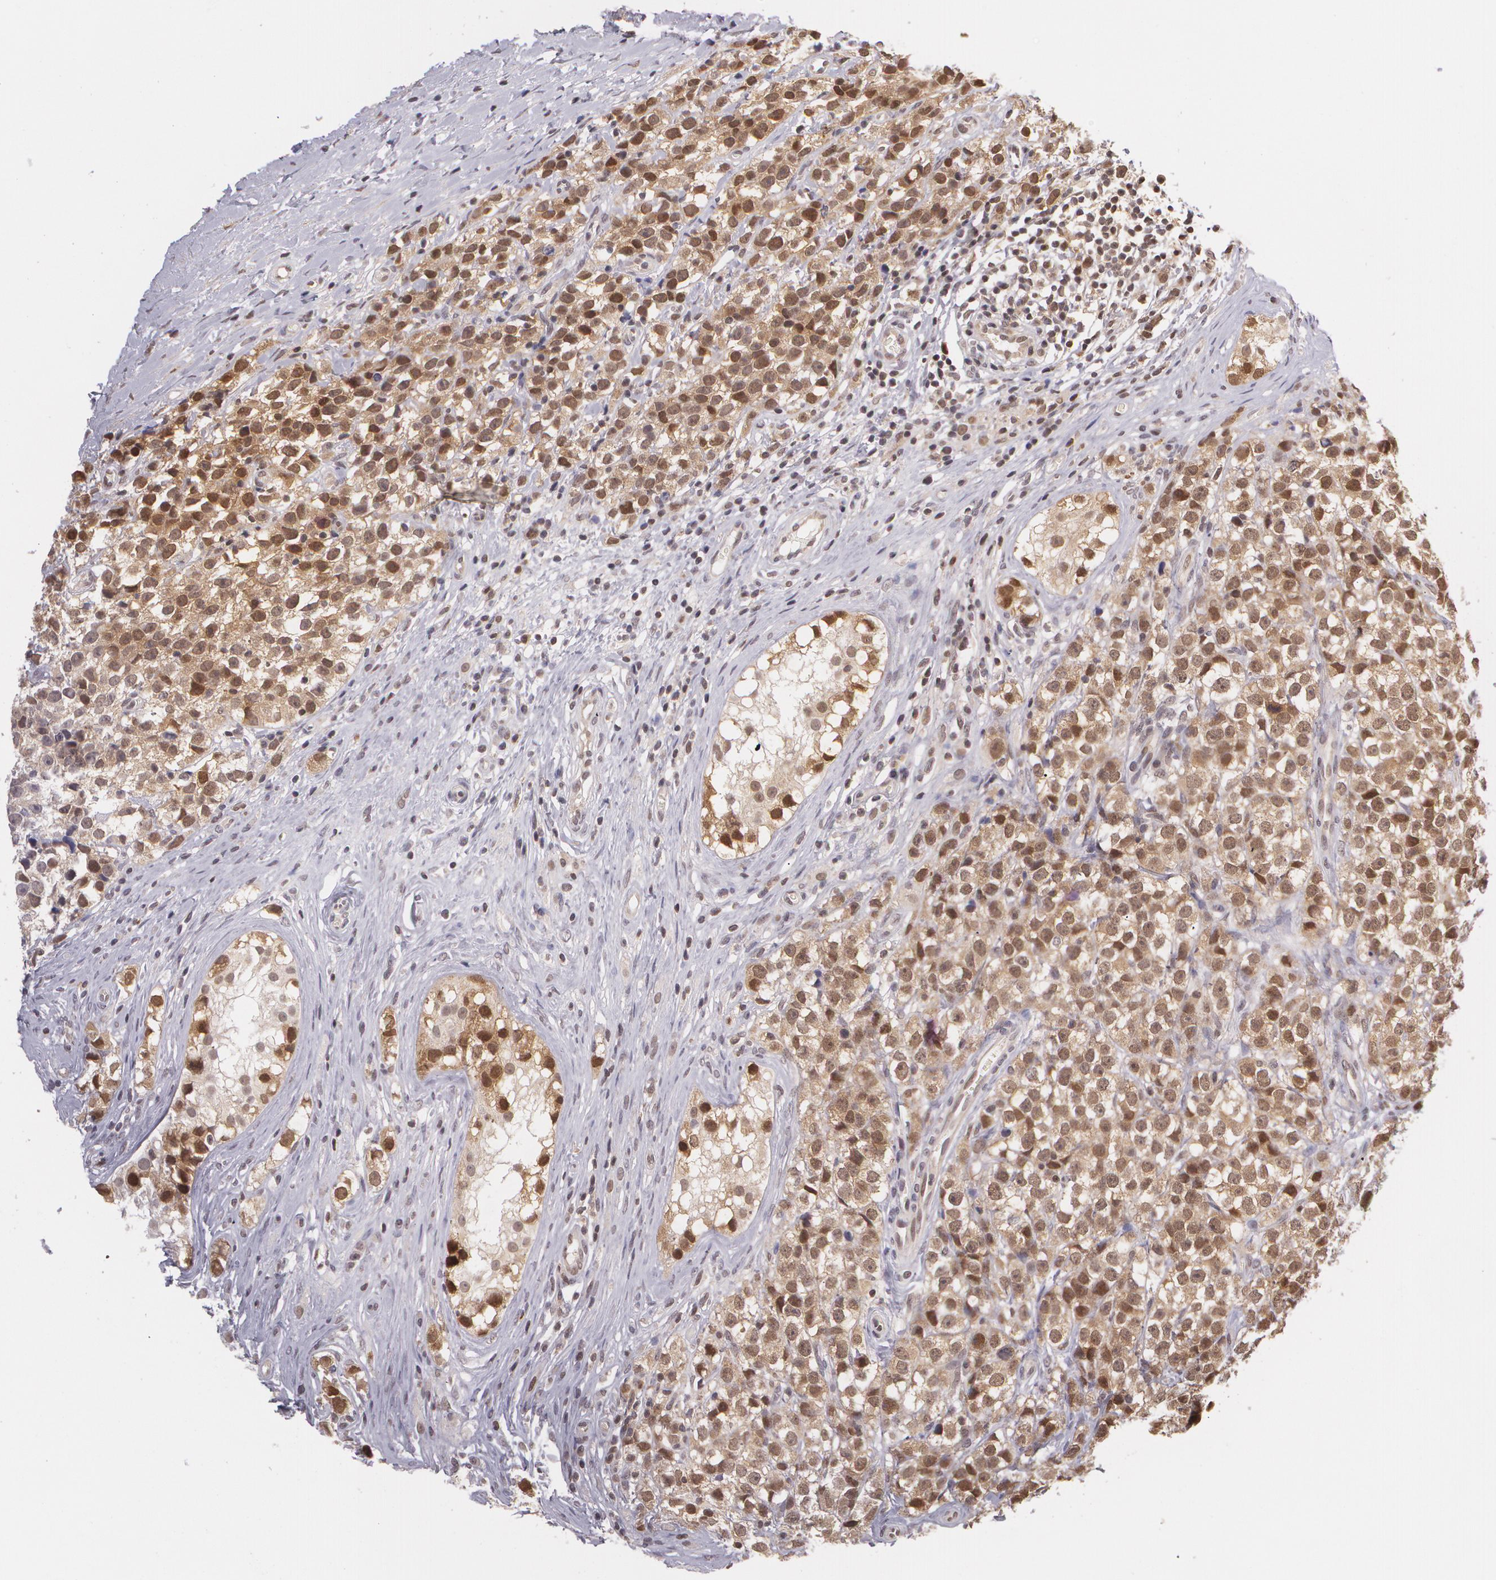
{"staining": {"intensity": "moderate", "quantity": "25%-75%", "location": "cytoplasmic/membranous,nuclear"}, "tissue": "testis cancer", "cell_type": "Tumor cells", "image_type": "cancer", "snomed": [{"axis": "morphology", "description": "Seminoma, NOS"}, {"axis": "topography", "description": "Testis"}], "caption": "Moderate cytoplasmic/membranous and nuclear expression is seen in approximately 25%-75% of tumor cells in testis cancer.", "gene": "CUL2", "patient": {"sex": "male", "age": 25}}